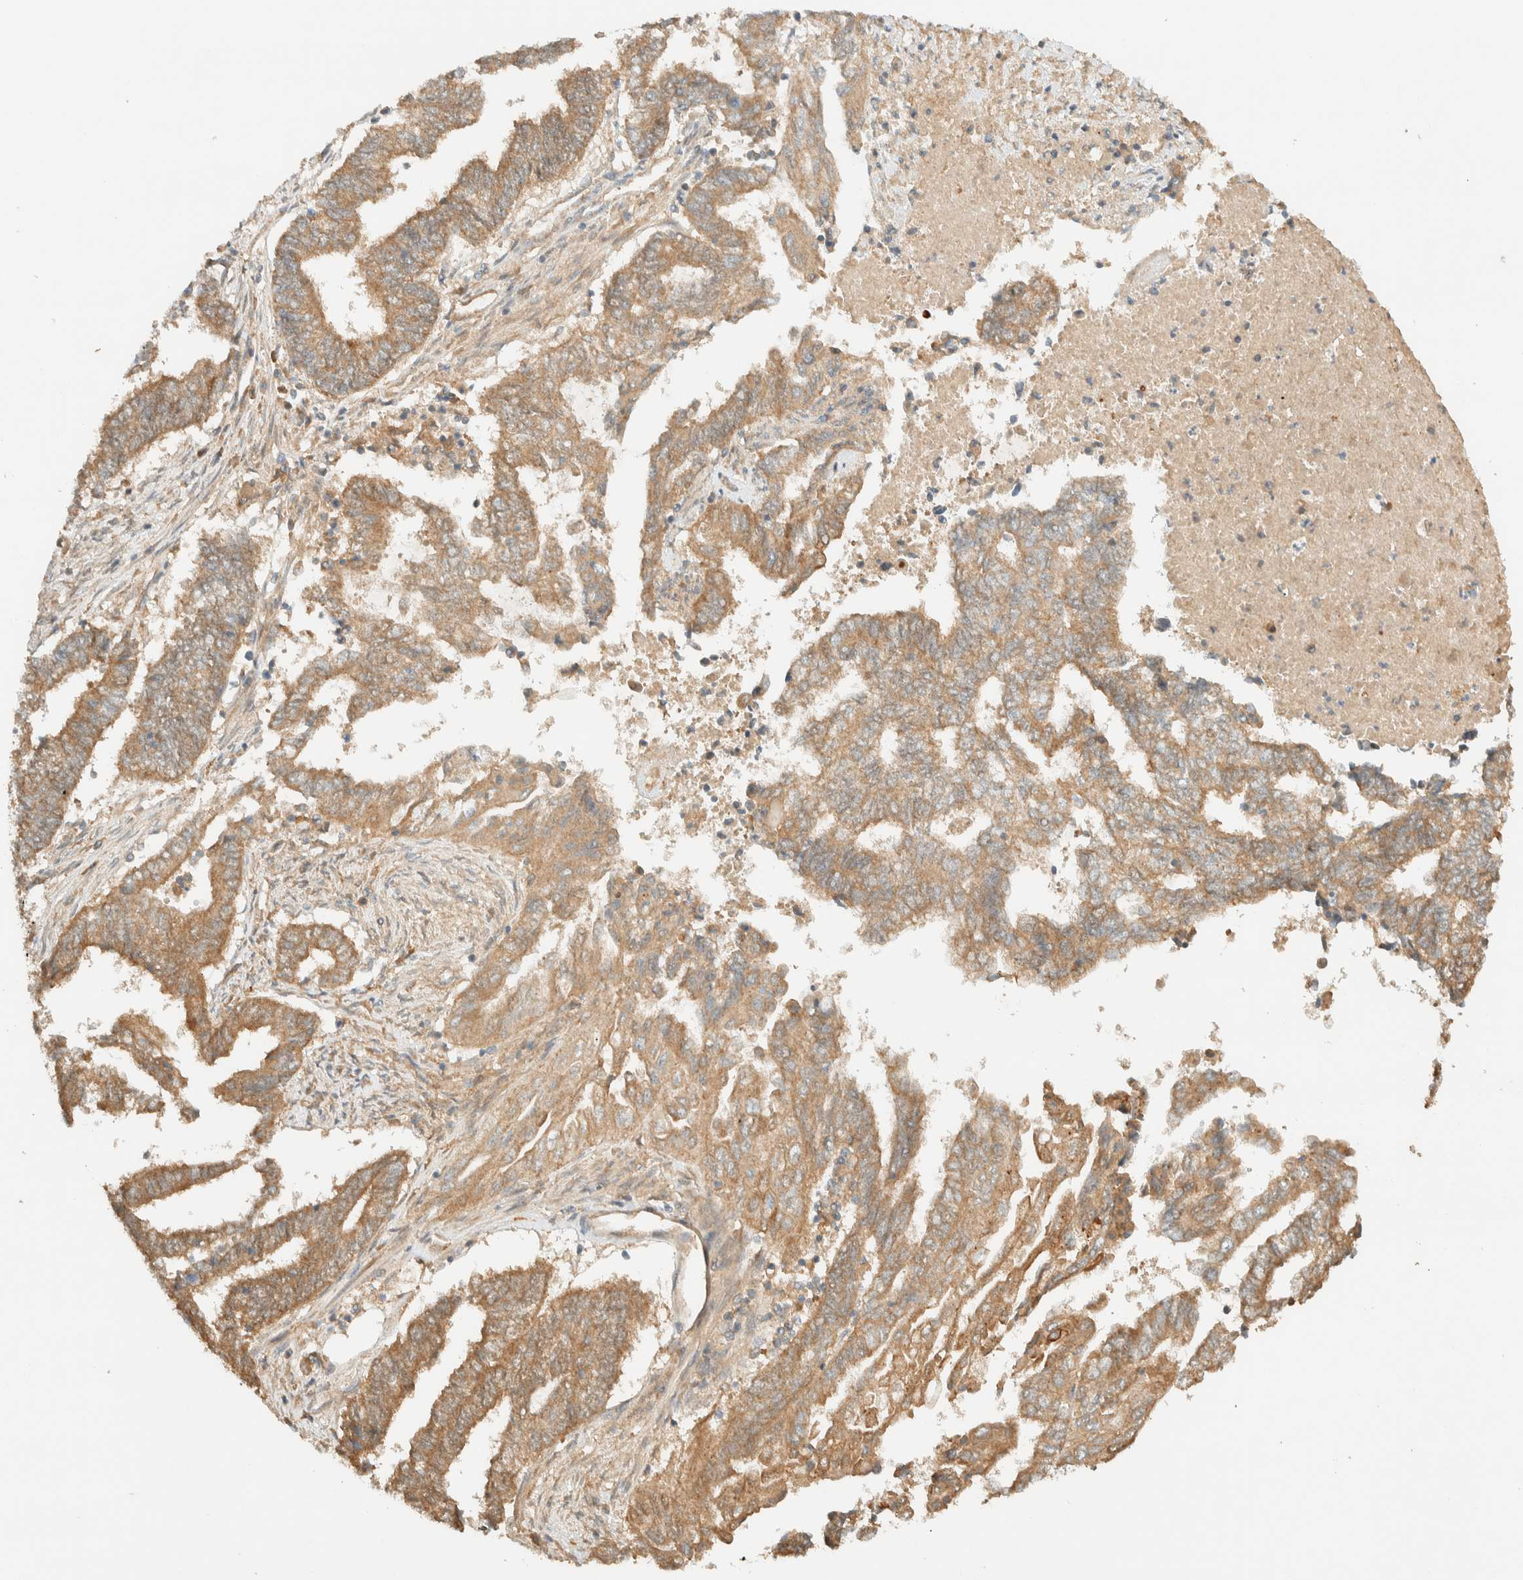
{"staining": {"intensity": "moderate", "quantity": ">75%", "location": "cytoplasmic/membranous"}, "tissue": "endometrial cancer", "cell_type": "Tumor cells", "image_type": "cancer", "snomed": [{"axis": "morphology", "description": "Adenocarcinoma, NOS"}, {"axis": "topography", "description": "Uterus"}, {"axis": "topography", "description": "Endometrium"}], "caption": "This is a micrograph of immunohistochemistry staining of endometrial cancer, which shows moderate positivity in the cytoplasmic/membranous of tumor cells.", "gene": "ZBTB34", "patient": {"sex": "female", "age": 70}}